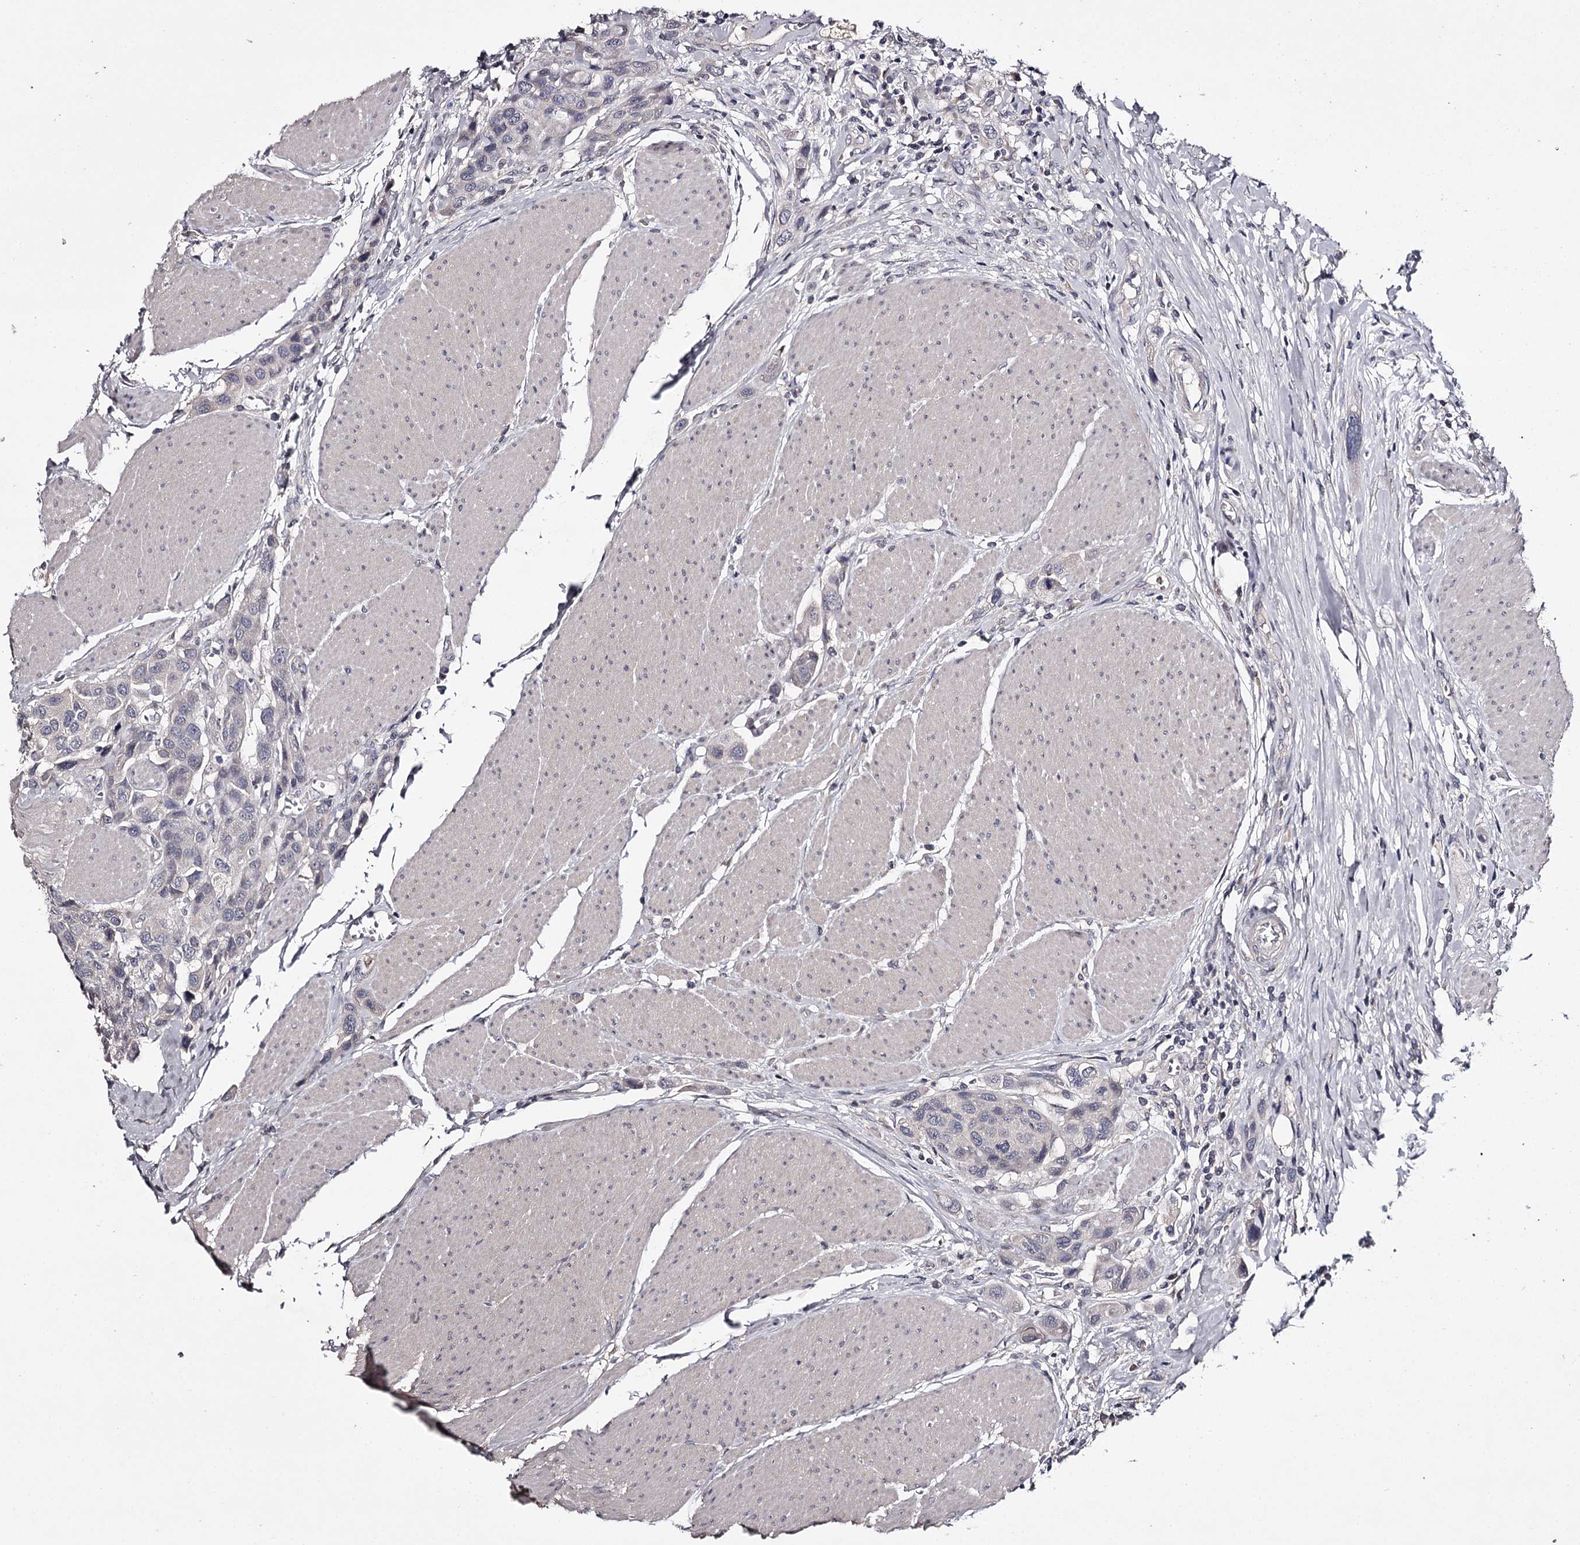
{"staining": {"intensity": "negative", "quantity": "none", "location": "none"}, "tissue": "urothelial cancer", "cell_type": "Tumor cells", "image_type": "cancer", "snomed": [{"axis": "morphology", "description": "Urothelial carcinoma, High grade"}, {"axis": "topography", "description": "Urinary bladder"}], "caption": "Immunohistochemistry photomicrograph of neoplastic tissue: urothelial cancer stained with DAB (3,3'-diaminobenzidine) shows no significant protein expression in tumor cells.", "gene": "PRM2", "patient": {"sex": "male", "age": 50}}